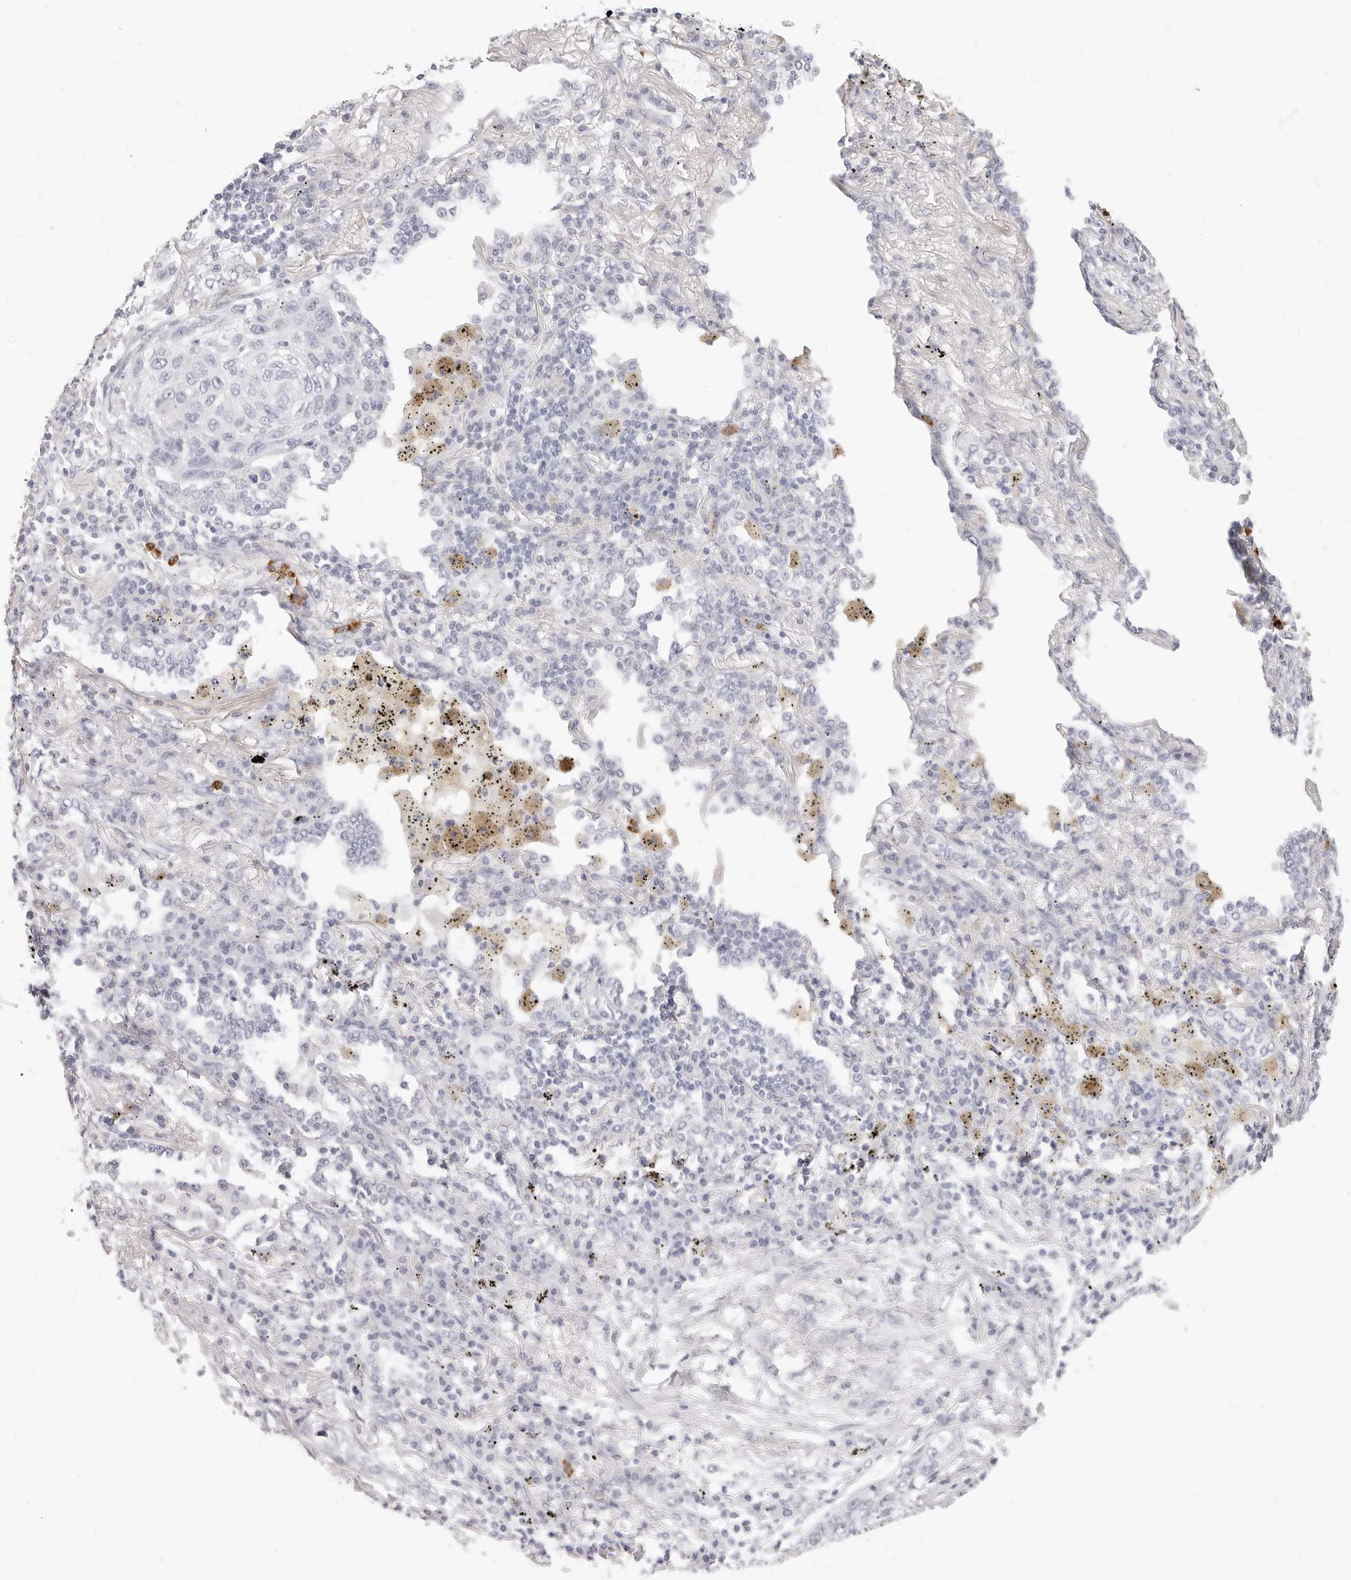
{"staining": {"intensity": "negative", "quantity": "none", "location": "none"}, "tissue": "lung cancer", "cell_type": "Tumor cells", "image_type": "cancer", "snomed": [{"axis": "morphology", "description": "Squamous cell carcinoma, NOS"}, {"axis": "topography", "description": "Lung"}], "caption": "Squamous cell carcinoma (lung) was stained to show a protein in brown. There is no significant expression in tumor cells.", "gene": "CAMP", "patient": {"sex": "female", "age": 63}}